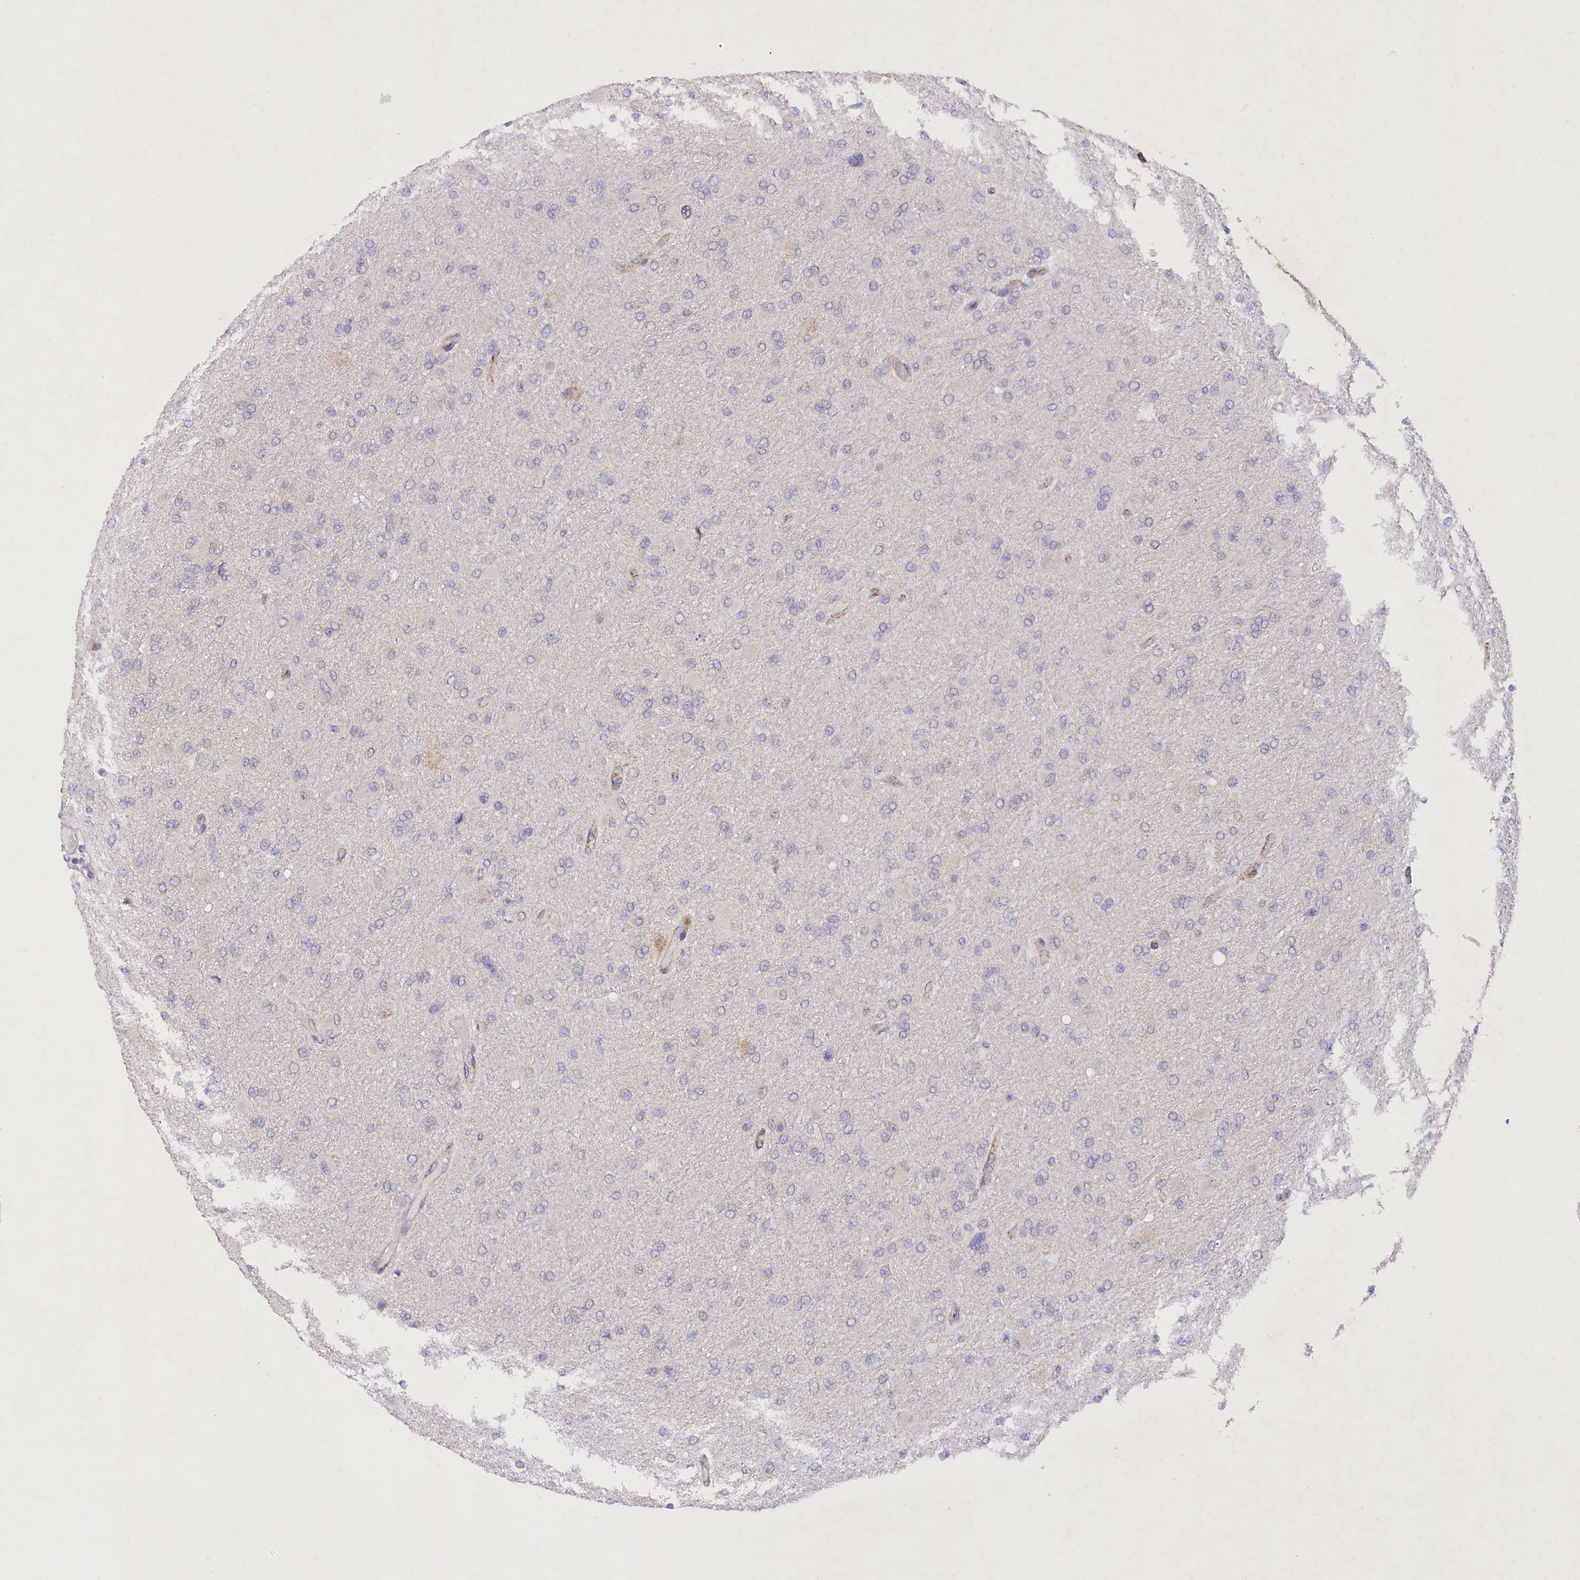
{"staining": {"intensity": "negative", "quantity": "none", "location": "none"}, "tissue": "glioma", "cell_type": "Tumor cells", "image_type": "cancer", "snomed": [{"axis": "morphology", "description": "Glioma, malignant, High grade"}, {"axis": "topography", "description": "Cerebral cortex"}], "caption": "Tumor cells are negative for brown protein staining in glioma.", "gene": "DCUN1D1", "patient": {"sex": "female", "age": 36}}